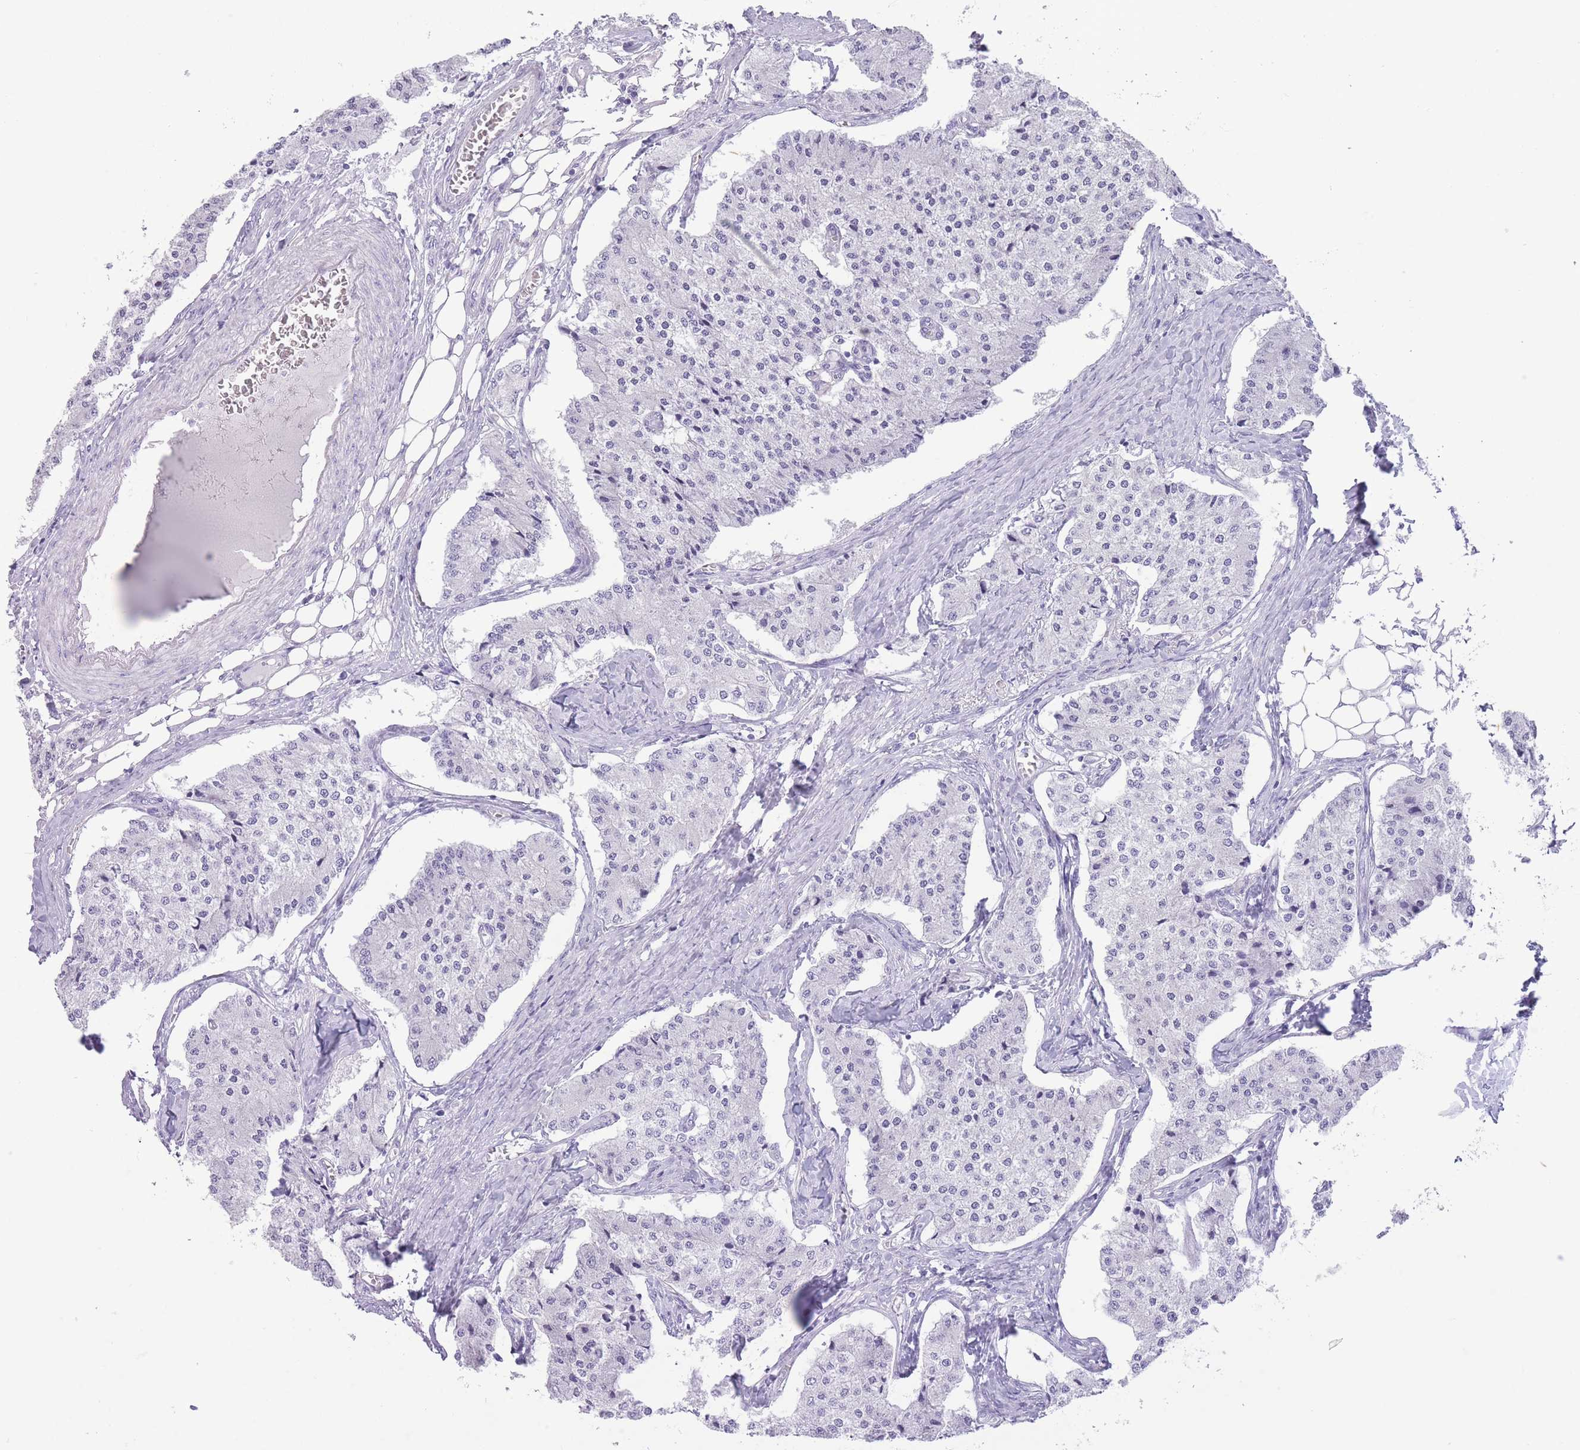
{"staining": {"intensity": "negative", "quantity": "none", "location": "none"}, "tissue": "carcinoid", "cell_type": "Tumor cells", "image_type": "cancer", "snomed": [{"axis": "morphology", "description": "Carcinoid, malignant, NOS"}, {"axis": "topography", "description": "Colon"}], "caption": "IHC photomicrograph of neoplastic tissue: malignant carcinoid stained with DAB (3,3'-diaminobenzidine) demonstrates no significant protein expression in tumor cells.", "gene": "OR4F21", "patient": {"sex": "female", "age": 52}}